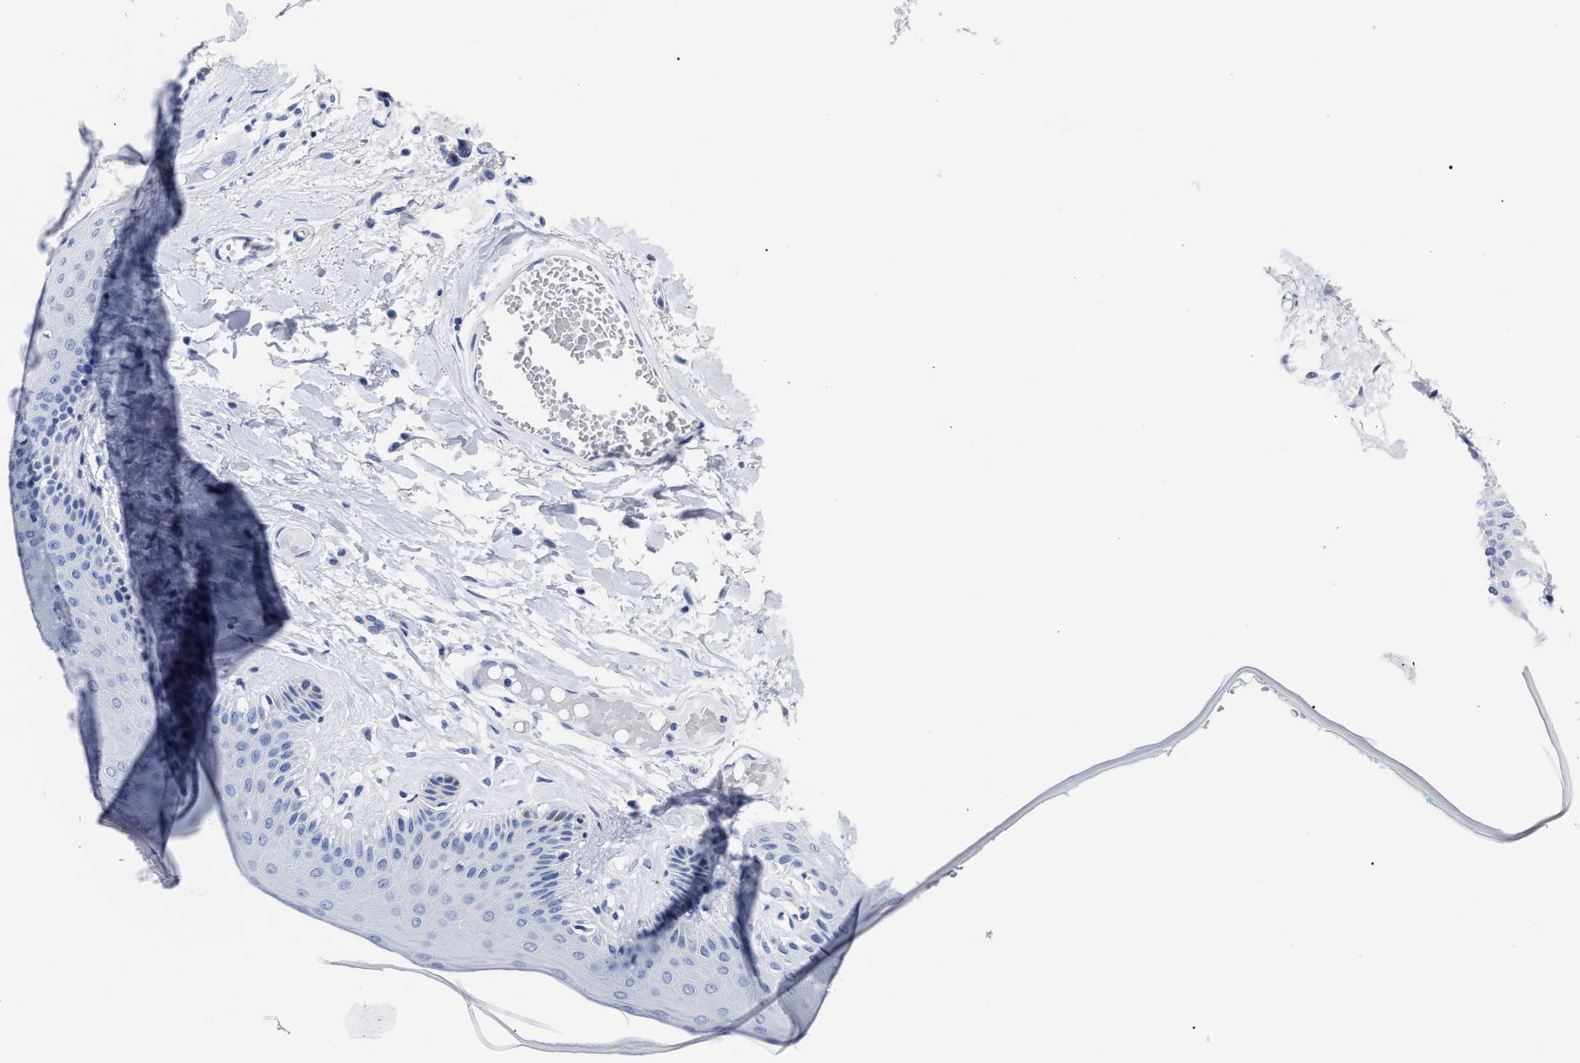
{"staining": {"intensity": "moderate", "quantity": "<25%", "location": "cytoplasmic/membranous"}, "tissue": "skin", "cell_type": "Epidermal cells", "image_type": "normal", "snomed": [{"axis": "morphology", "description": "Normal tissue, NOS"}, {"axis": "topography", "description": "Vulva"}], "caption": "Unremarkable skin shows moderate cytoplasmic/membranous expression in about <25% of epidermal cells, visualized by immunohistochemistry. The staining is performed using DAB brown chromogen to label protein expression. The nuclei are counter-stained blue using hematoxylin.", "gene": "ALPG", "patient": {"sex": "female", "age": 73}}